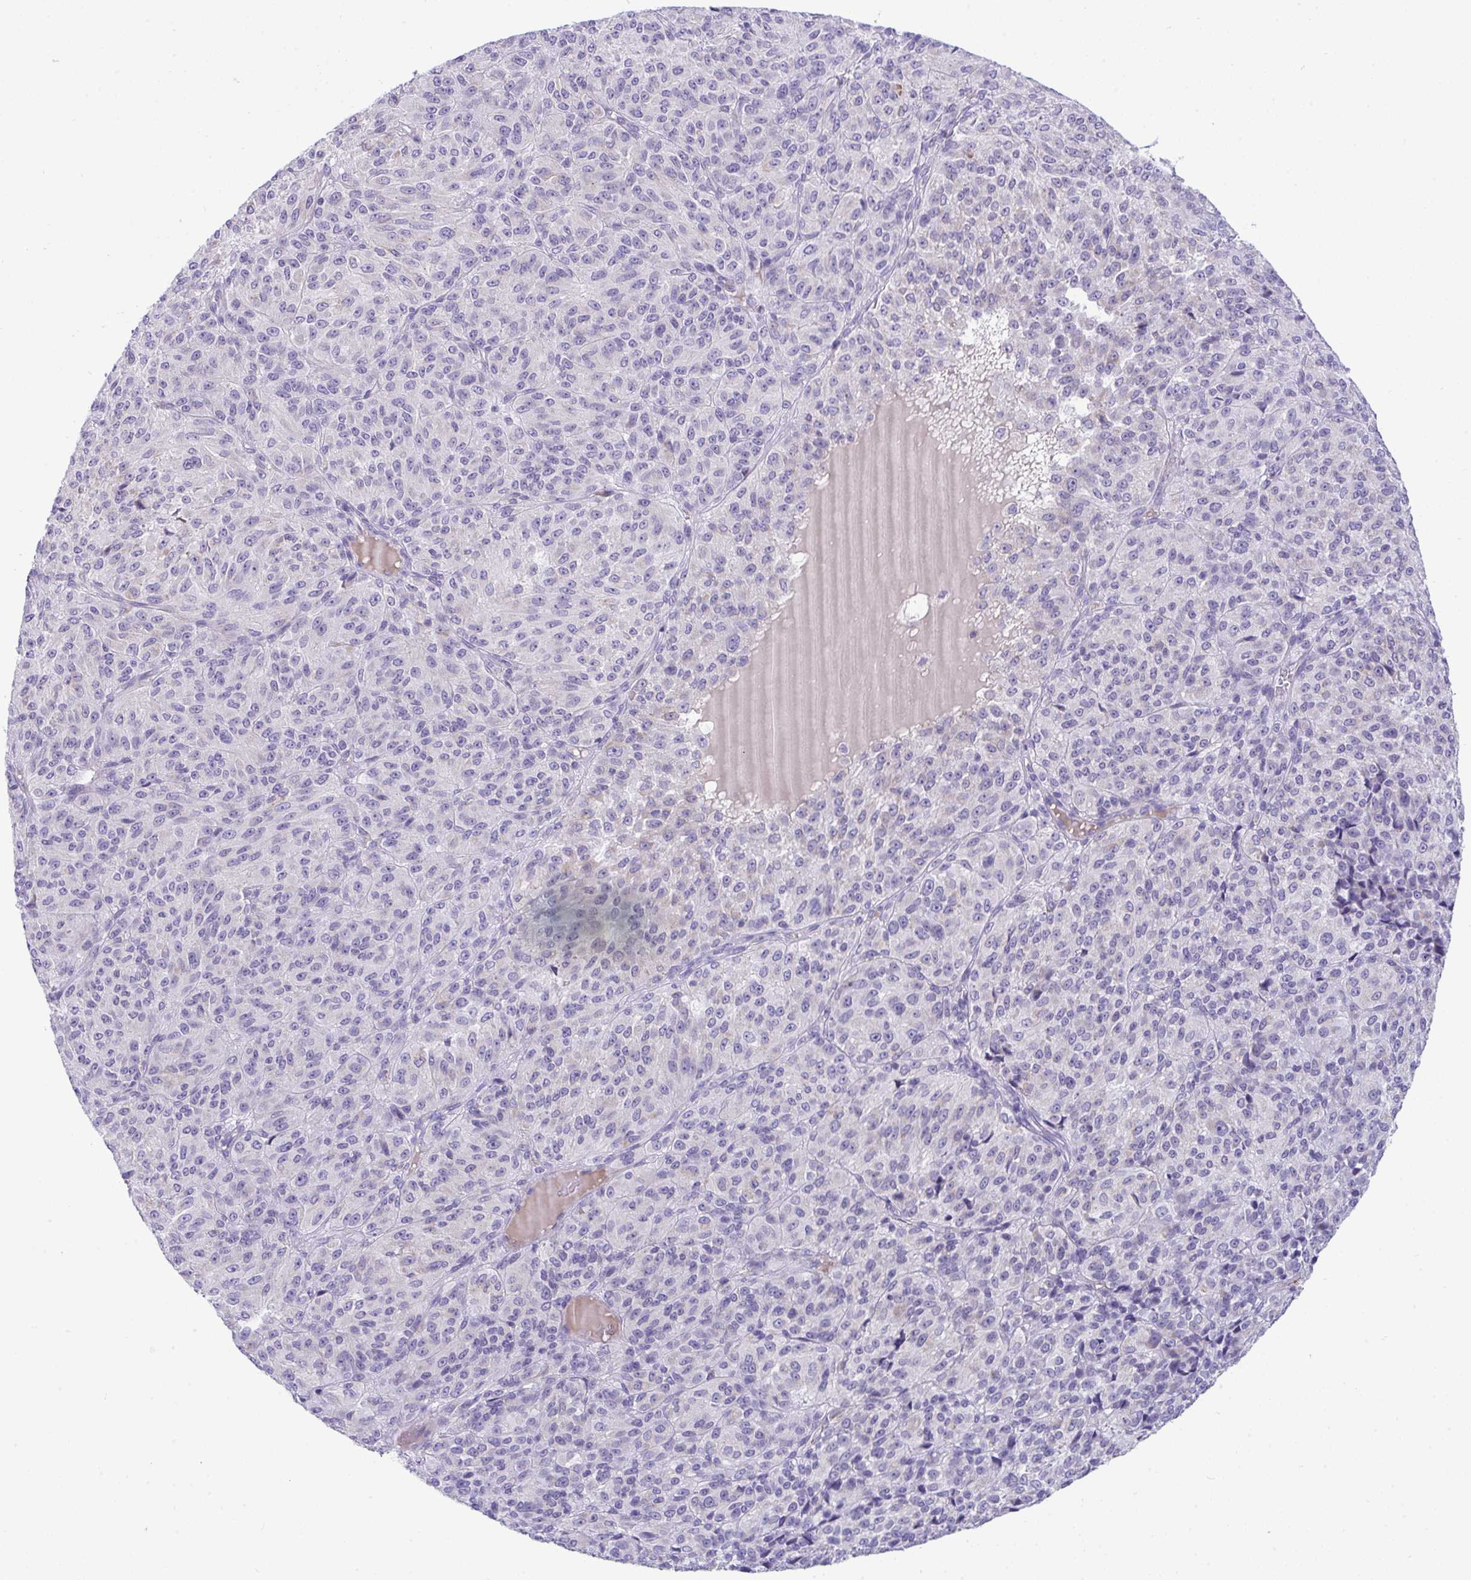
{"staining": {"intensity": "negative", "quantity": "none", "location": "none"}, "tissue": "melanoma", "cell_type": "Tumor cells", "image_type": "cancer", "snomed": [{"axis": "morphology", "description": "Malignant melanoma, Metastatic site"}, {"axis": "topography", "description": "Brain"}], "caption": "Immunohistochemical staining of human melanoma demonstrates no significant expression in tumor cells.", "gene": "PLA2G12B", "patient": {"sex": "female", "age": 56}}